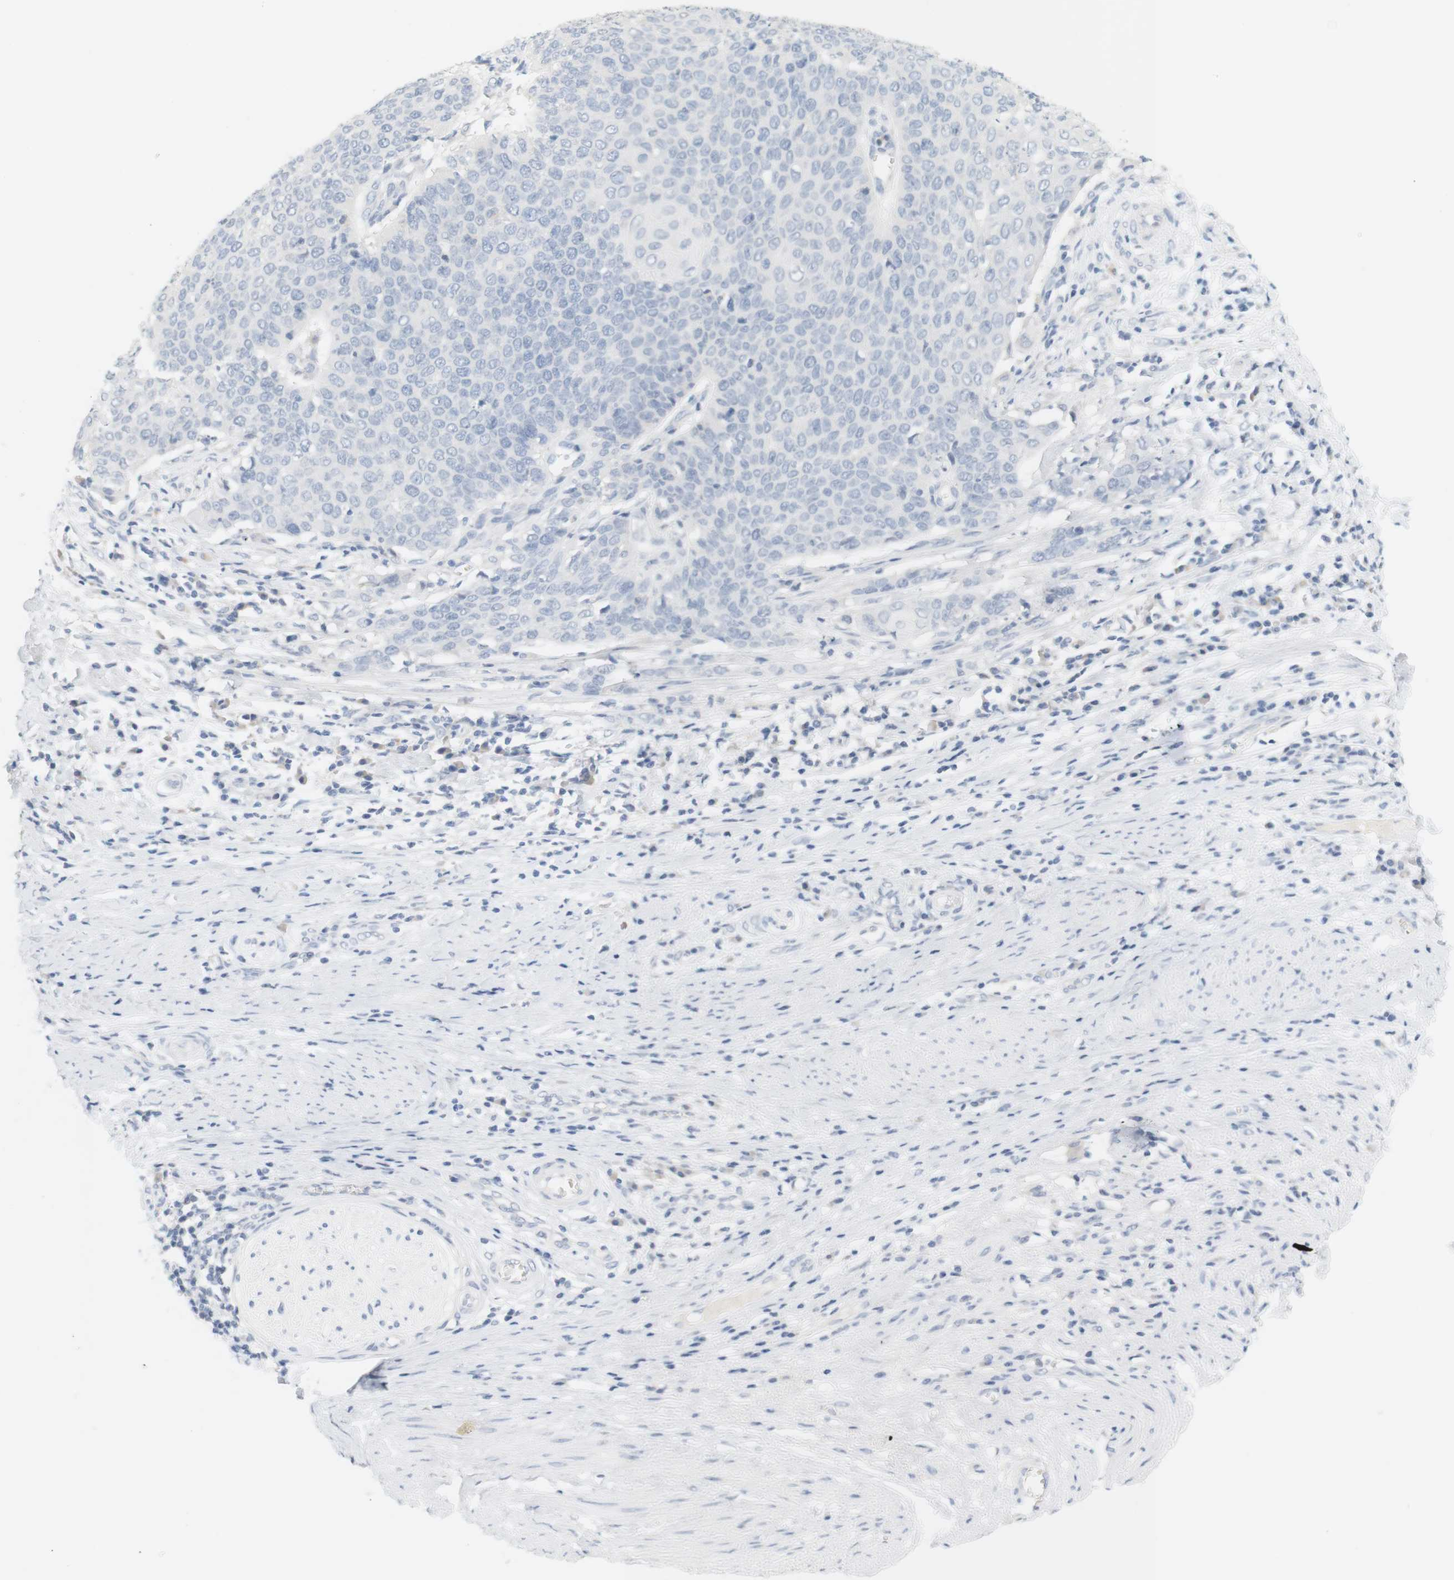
{"staining": {"intensity": "negative", "quantity": "none", "location": "none"}, "tissue": "cervical cancer", "cell_type": "Tumor cells", "image_type": "cancer", "snomed": [{"axis": "morphology", "description": "Squamous cell carcinoma, NOS"}, {"axis": "topography", "description": "Cervix"}], "caption": "Tumor cells show no significant staining in cervical squamous cell carcinoma.", "gene": "OPRM1", "patient": {"sex": "female", "age": 39}}